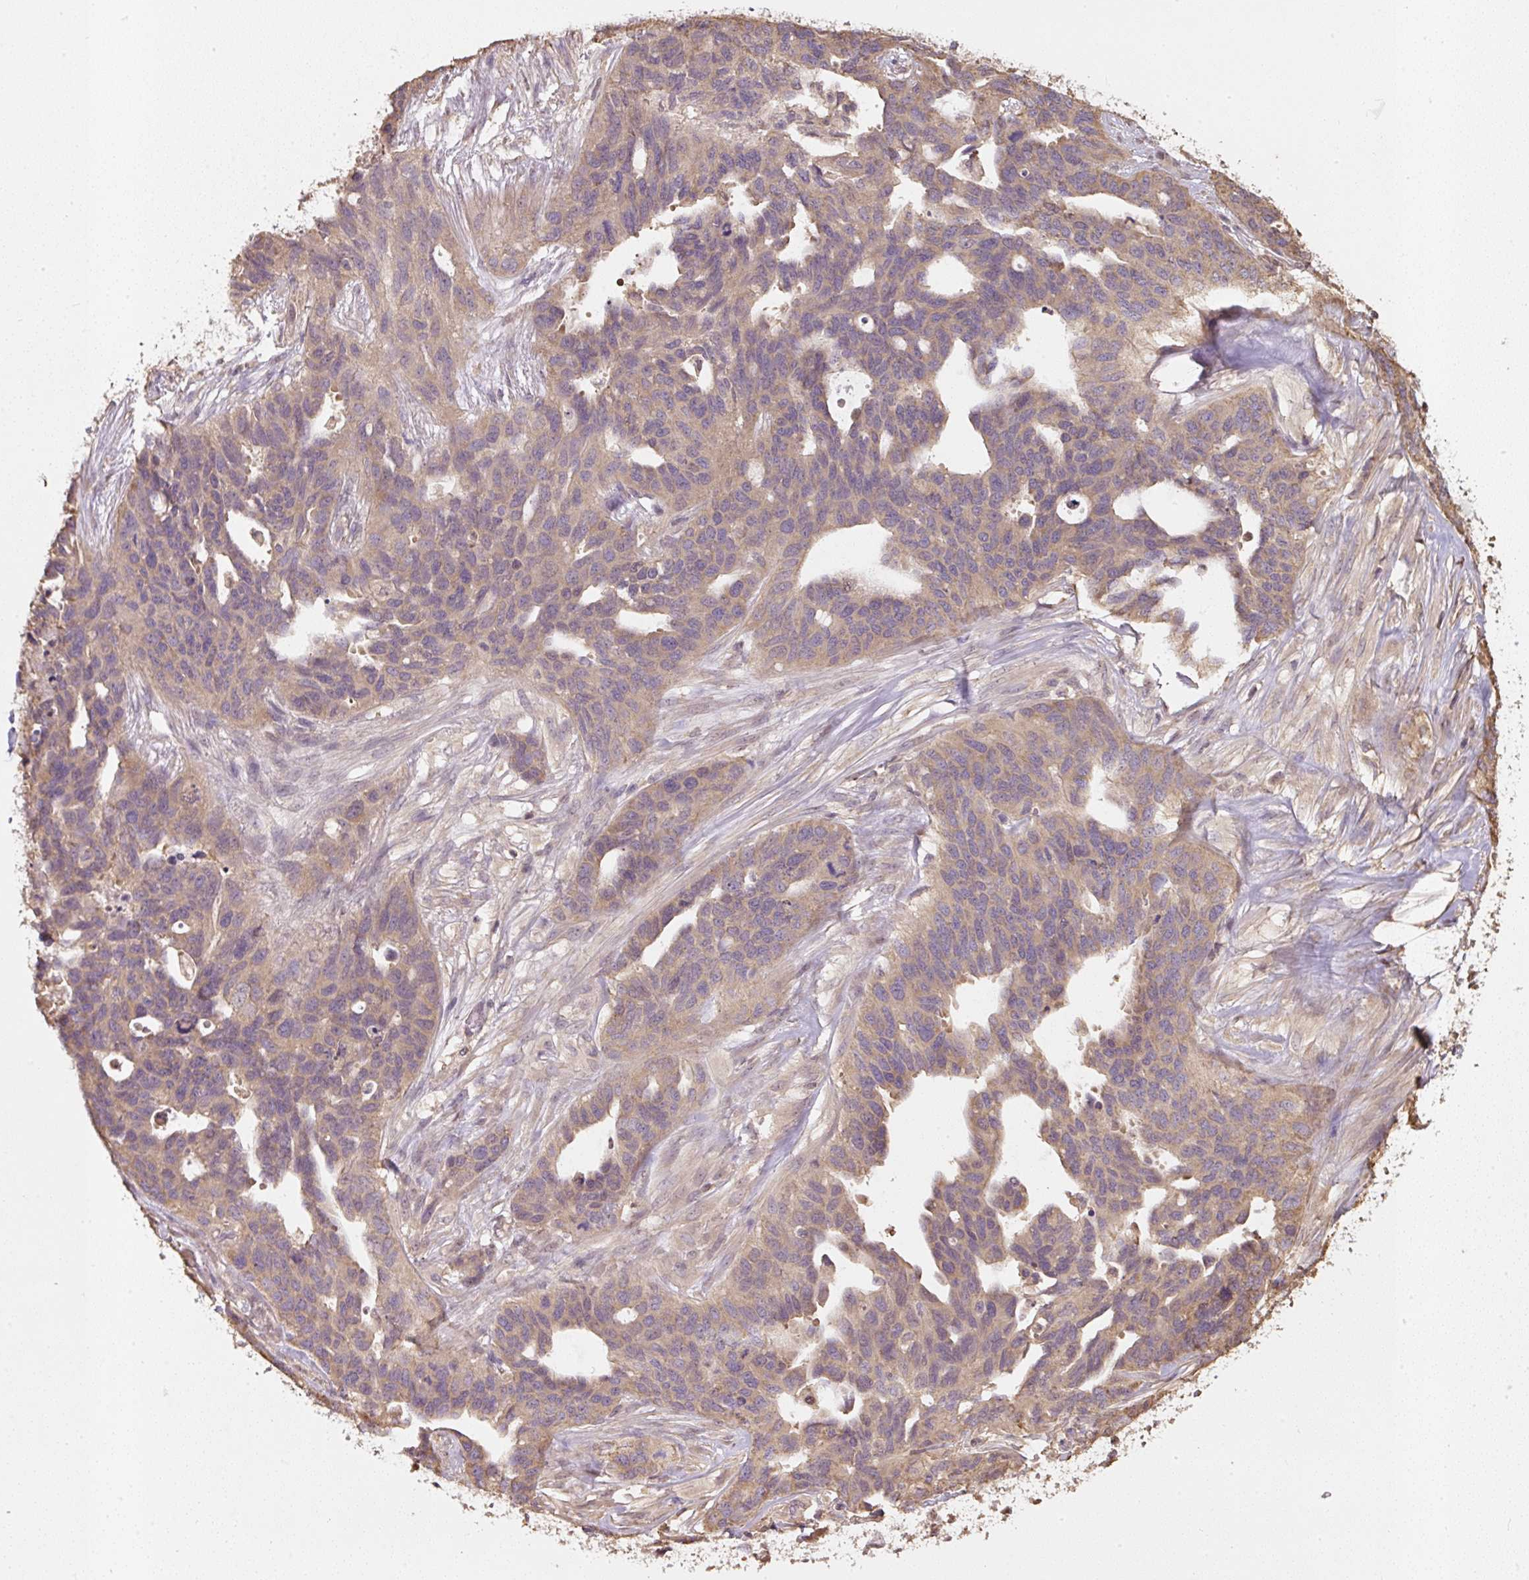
{"staining": {"intensity": "weak", "quantity": ">75%", "location": "cytoplasmic/membranous"}, "tissue": "ovarian cancer", "cell_type": "Tumor cells", "image_type": "cancer", "snomed": [{"axis": "morphology", "description": "Cystadenocarcinoma, serous, NOS"}, {"axis": "topography", "description": "Ovary"}], "caption": "IHC staining of ovarian cancer (serous cystadenocarcinoma), which exhibits low levels of weak cytoplasmic/membranous staining in about >75% of tumor cells indicating weak cytoplasmic/membranous protein staining. The staining was performed using DAB (3,3'-diaminobenzidine) (brown) for protein detection and nuclei were counterstained in hematoxylin (blue).", "gene": "TMEM170B", "patient": {"sex": "female", "age": 64}}